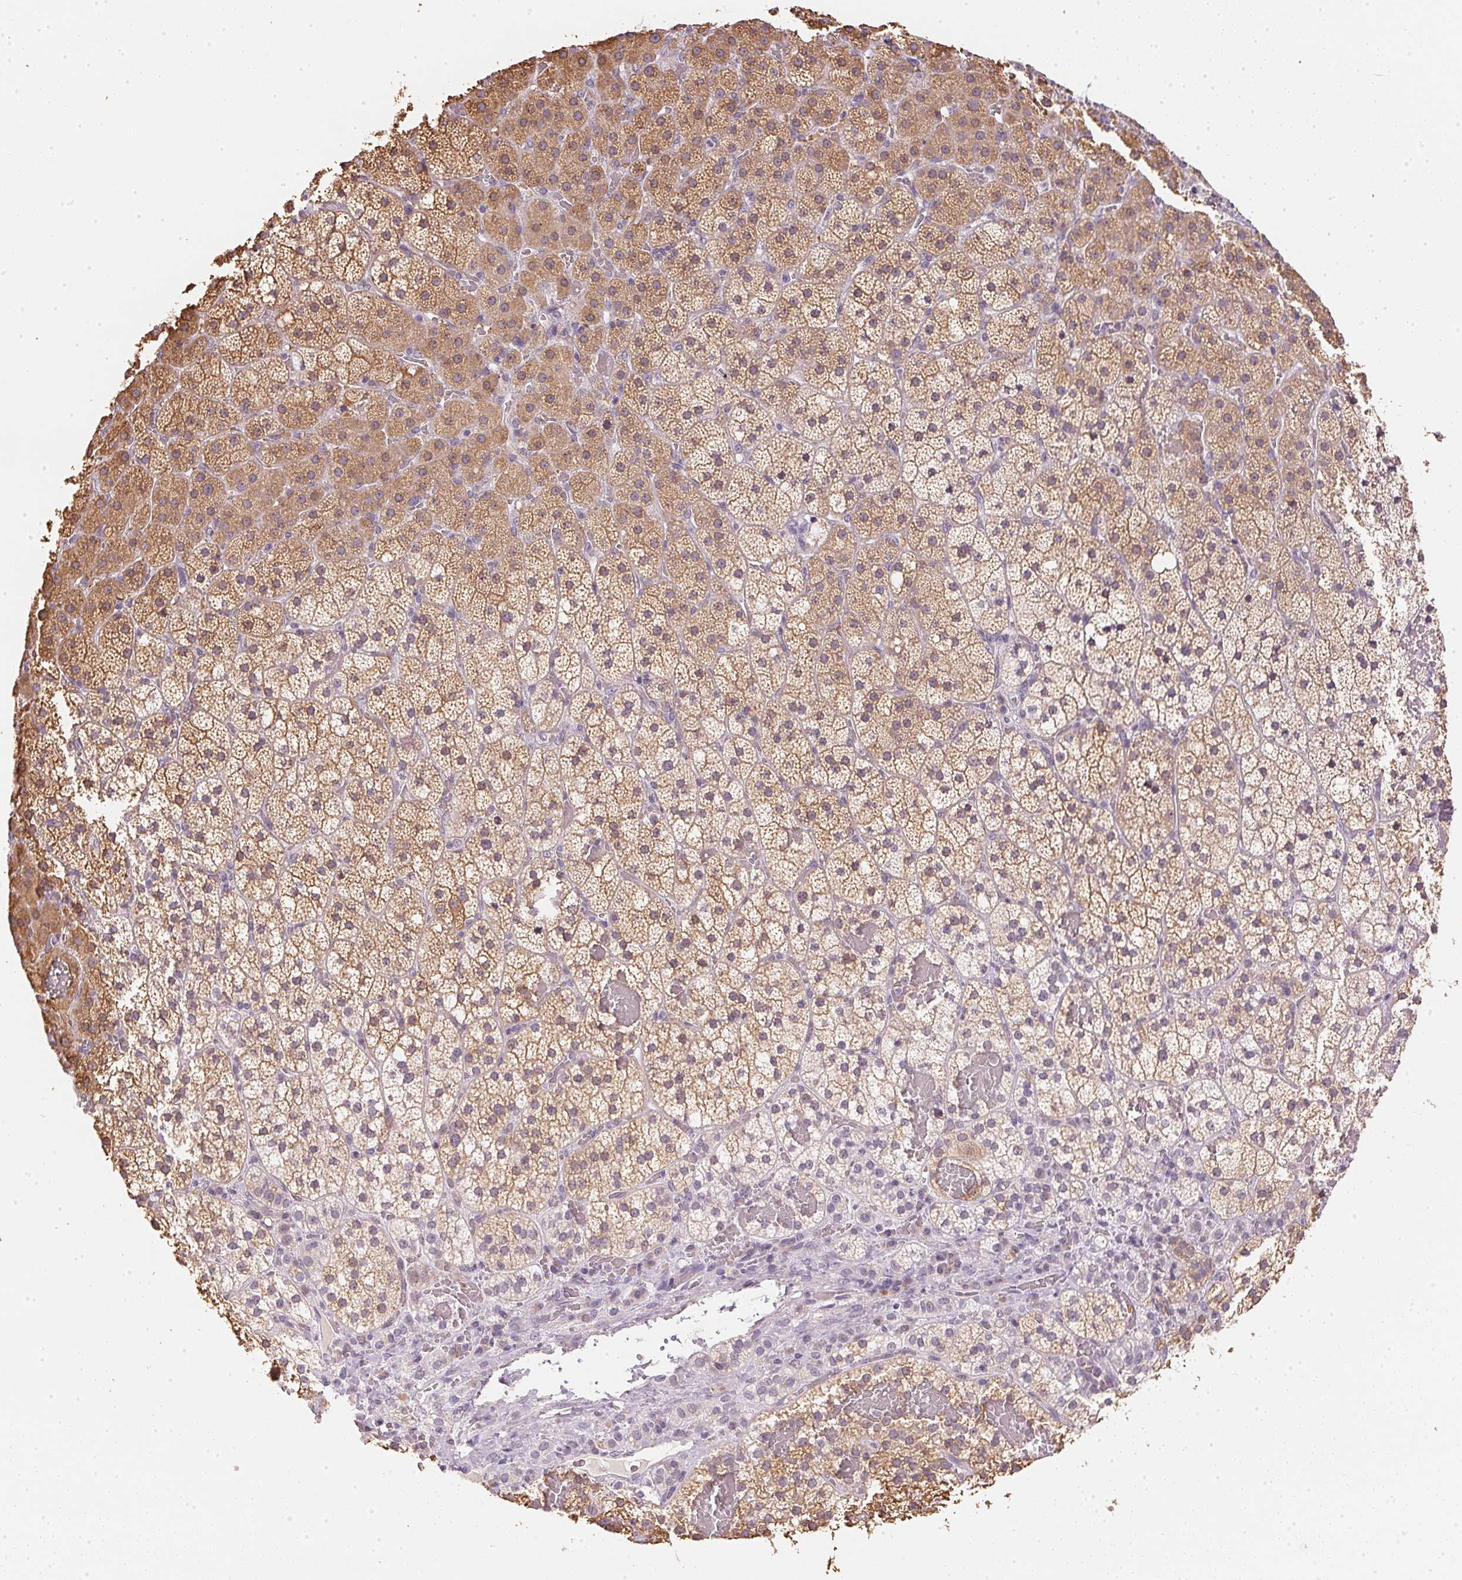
{"staining": {"intensity": "strong", "quantity": "25%-75%", "location": "cytoplasmic/membranous"}, "tissue": "adrenal gland", "cell_type": "Glandular cells", "image_type": "normal", "snomed": [{"axis": "morphology", "description": "Normal tissue, NOS"}, {"axis": "topography", "description": "Adrenal gland"}], "caption": "Approximately 25%-75% of glandular cells in unremarkable adrenal gland display strong cytoplasmic/membranous protein staining as visualized by brown immunohistochemical staining.", "gene": "DHCR24", "patient": {"sex": "male", "age": 53}}